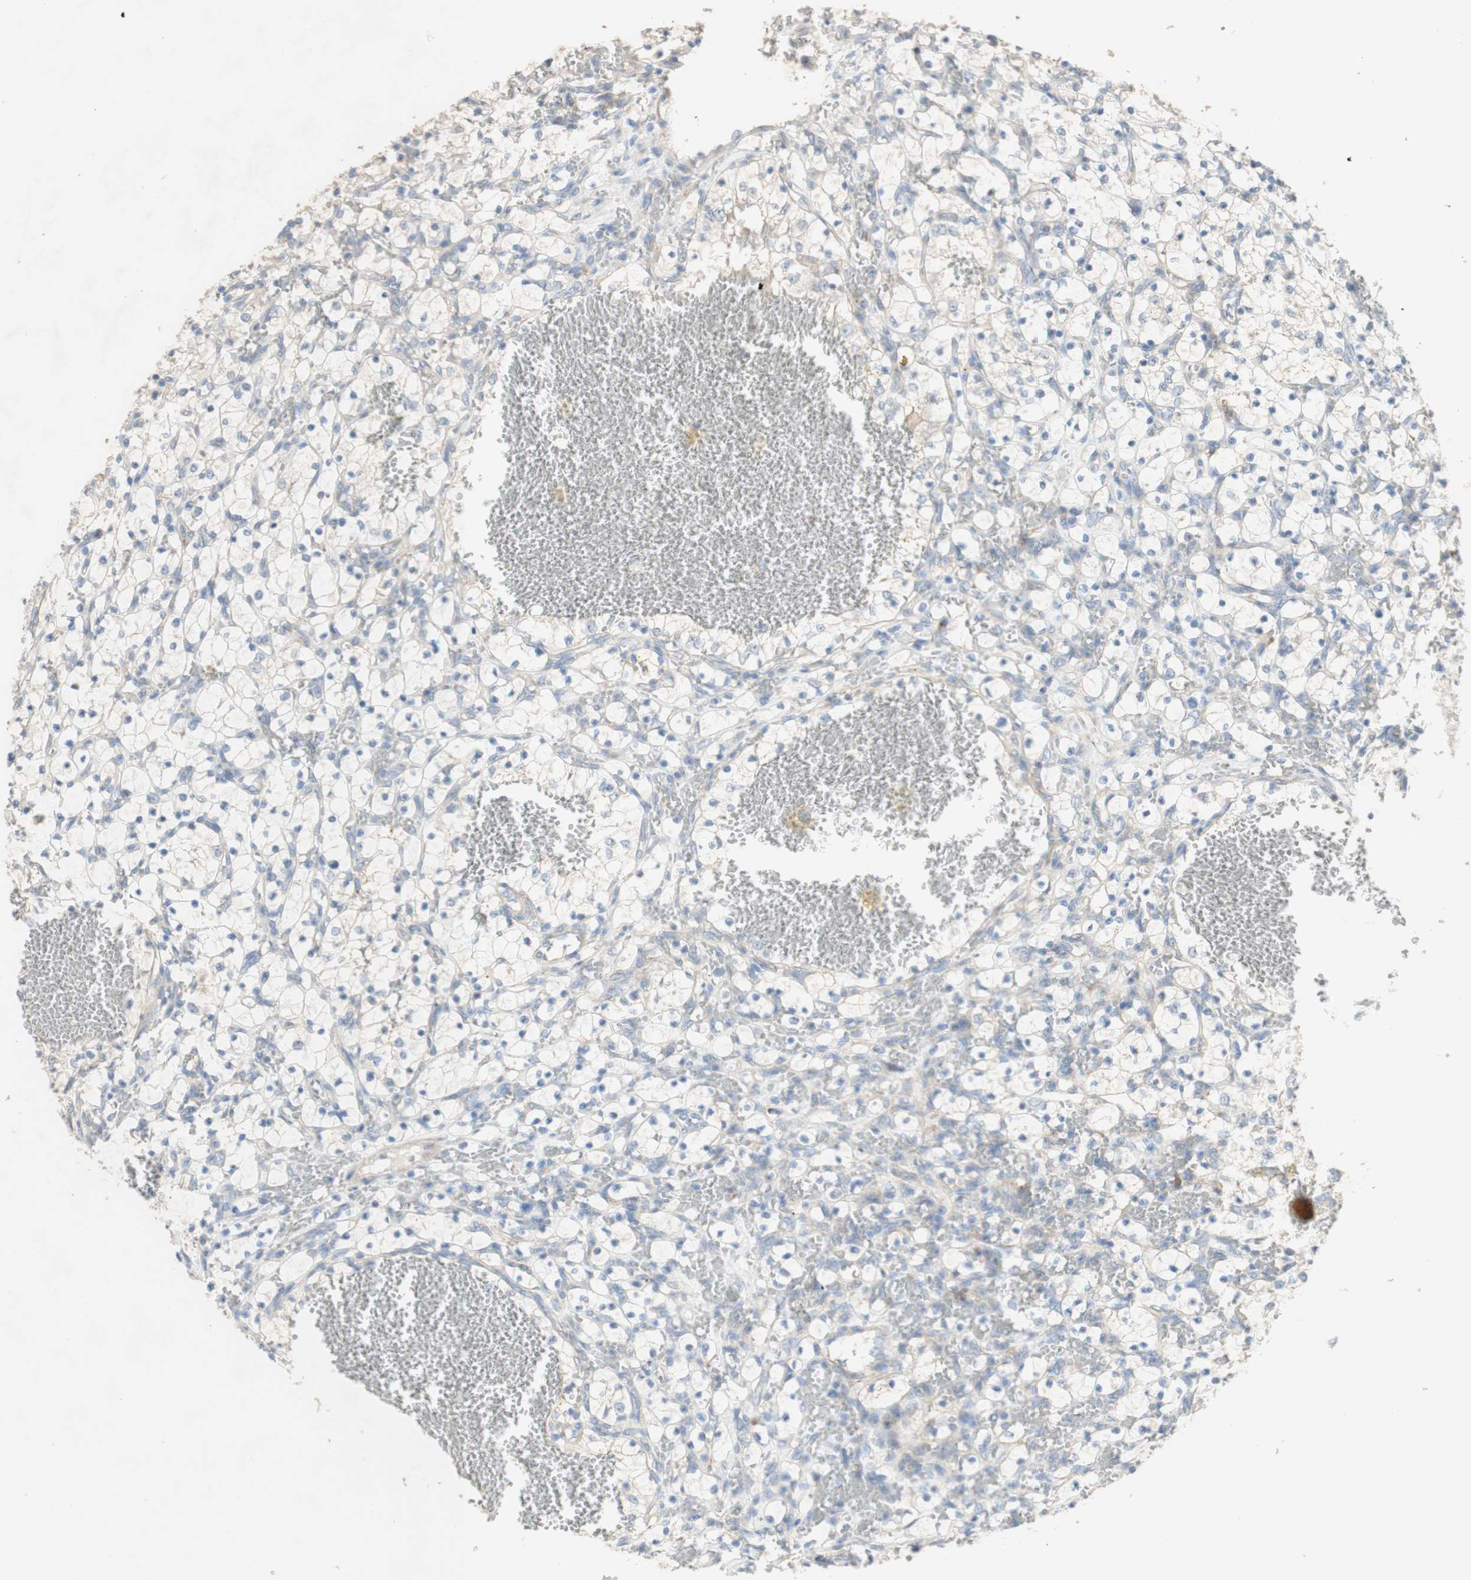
{"staining": {"intensity": "negative", "quantity": "none", "location": "none"}, "tissue": "renal cancer", "cell_type": "Tumor cells", "image_type": "cancer", "snomed": [{"axis": "morphology", "description": "Adenocarcinoma, NOS"}, {"axis": "topography", "description": "Kidney"}], "caption": "A high-resolution histopathology image shows IHC staining of renal cancer (adenocarcinoma), which displays no significant positivity in tumor cells. Nuclei are stained in blue.", "gene": "MANEA", "patient": {"sex": "female", "age": 69}}